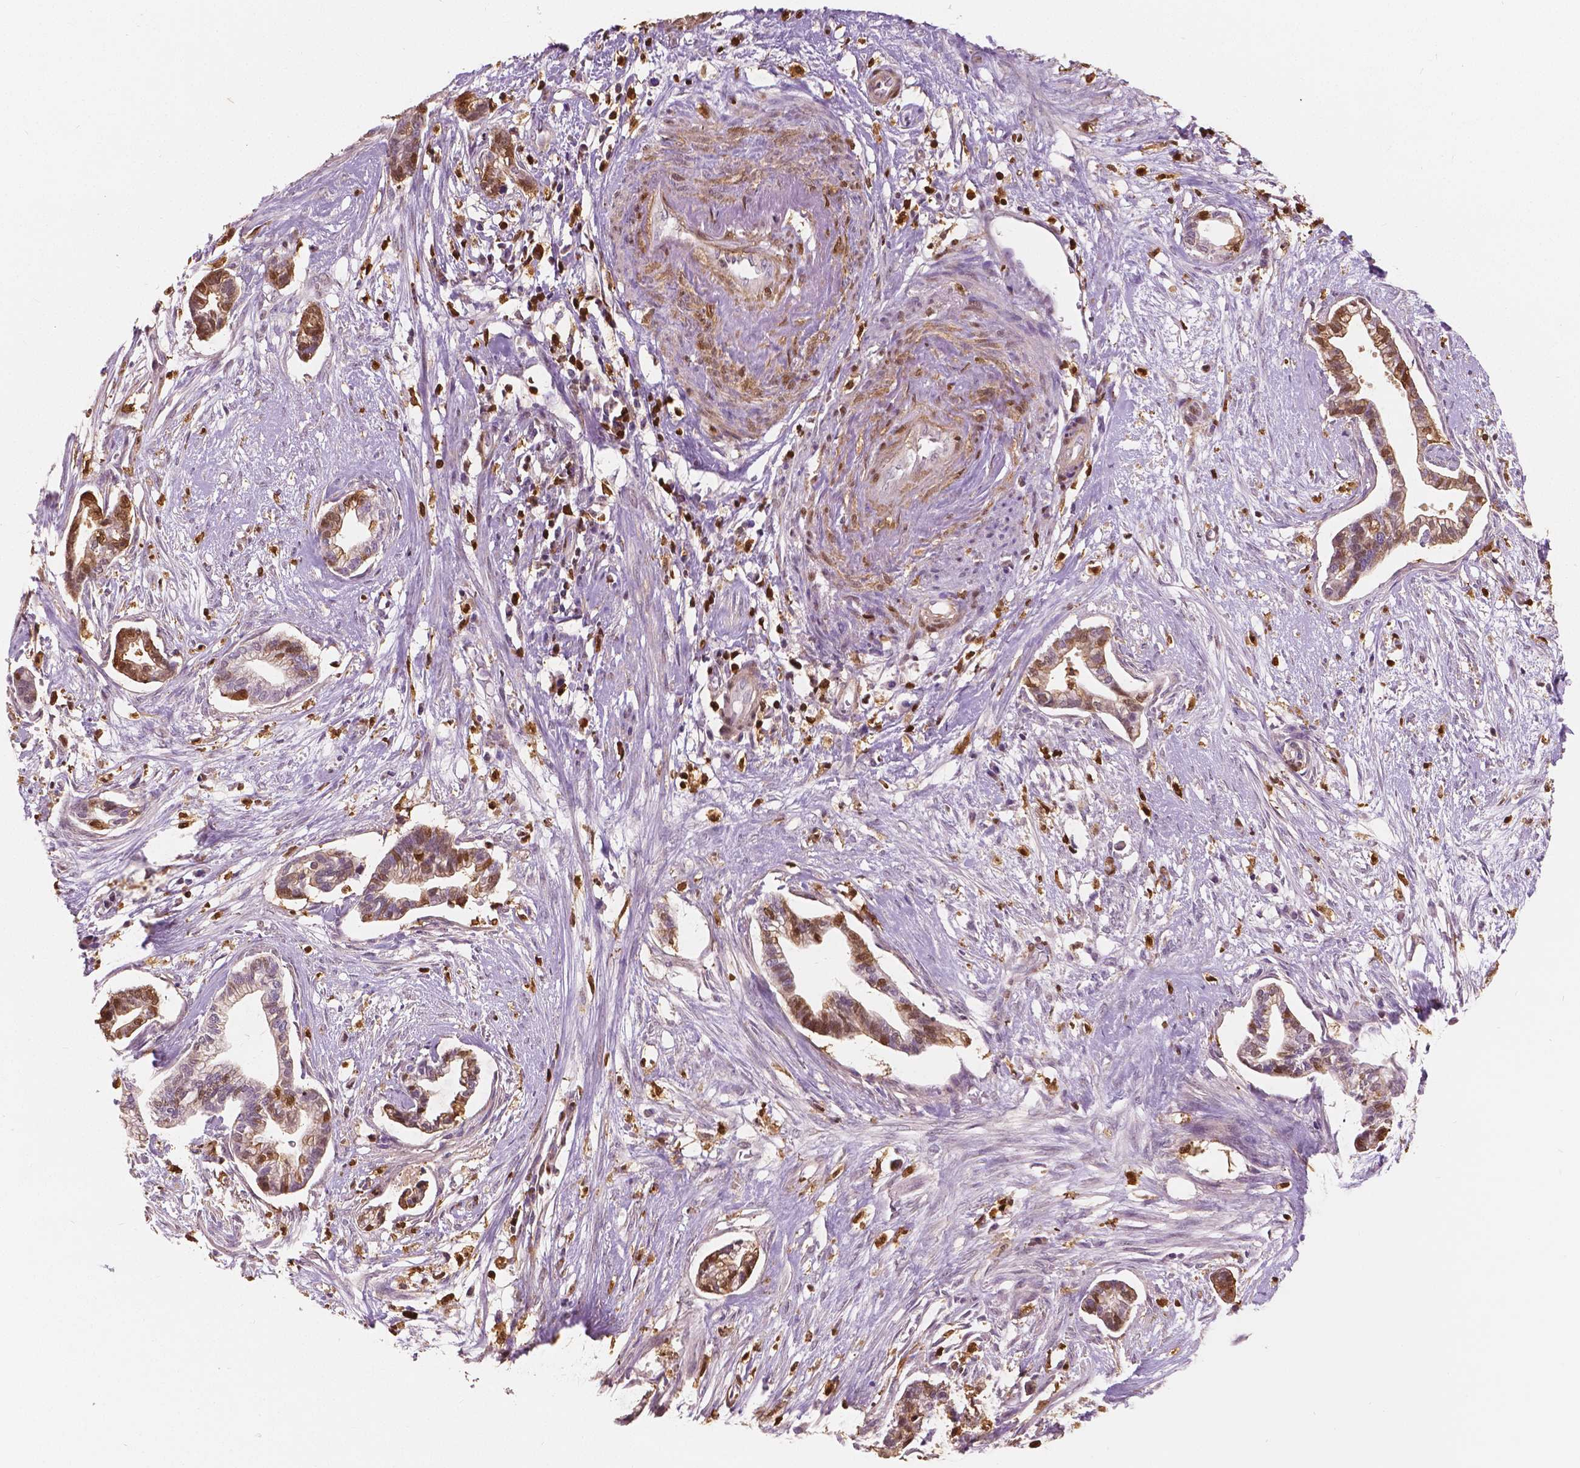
{"staining": {"intensity": "moderate", "quantity": "<25%", "location": "cytoplasmic/membranous,nuclear"}, "tissue": "cervical cancer", "cell_type": "Tumor cells", "image_type": "cancer", "snomed": [{"axis": "morphology", "description": "Adenocarcinoma, NOS"}, {"axis": "topography", "description": "Cervix"}], "caption": "The photomicrograph exhibits a brown stain indicating the presence of a protein in the cytoplasmic/membranous and nuclear of tumor cells in adenocarcinoma (cervical).", "gene": "S100A4", "patient": {"sex": "female", "age": 62}}